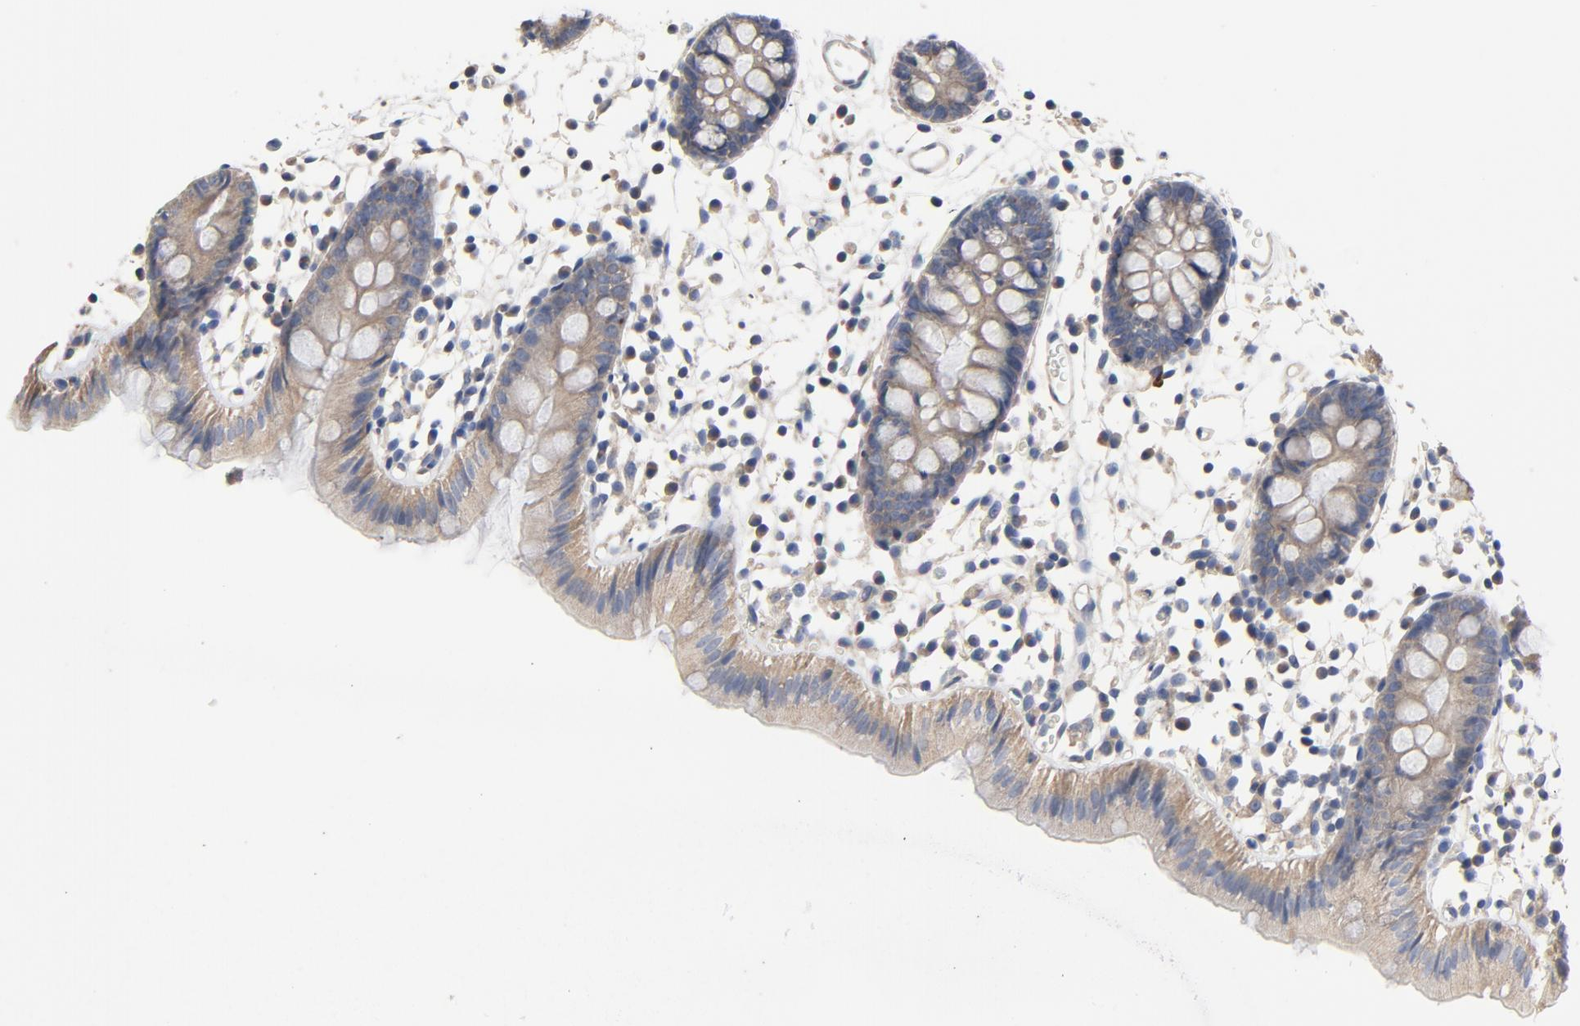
{"staining": {"intensity": "weak", "quantity": ">75%", "location": "cytoplasmic/membranous"}, "tissue": "colon", "cell_type": "Endothelial cells", "image_type": "normal", "snomed": [{"axis": "morphology", "description": "Normal tissue, NOS"}, {"axis": "topography", "description": "Colon"}], "caption": "Immunohistochemistry (IHC) micrograph of benign colon: human colon stained using immunohistochemistry reveals low levels of weak protein expression localized specifically in the cytoplasmic/membranous of endothelial cells, appearing as a cytoplasmic/membranous brown color.", "gene": "DYNLT3", "patient": {"sex": "male", "age": 14}}